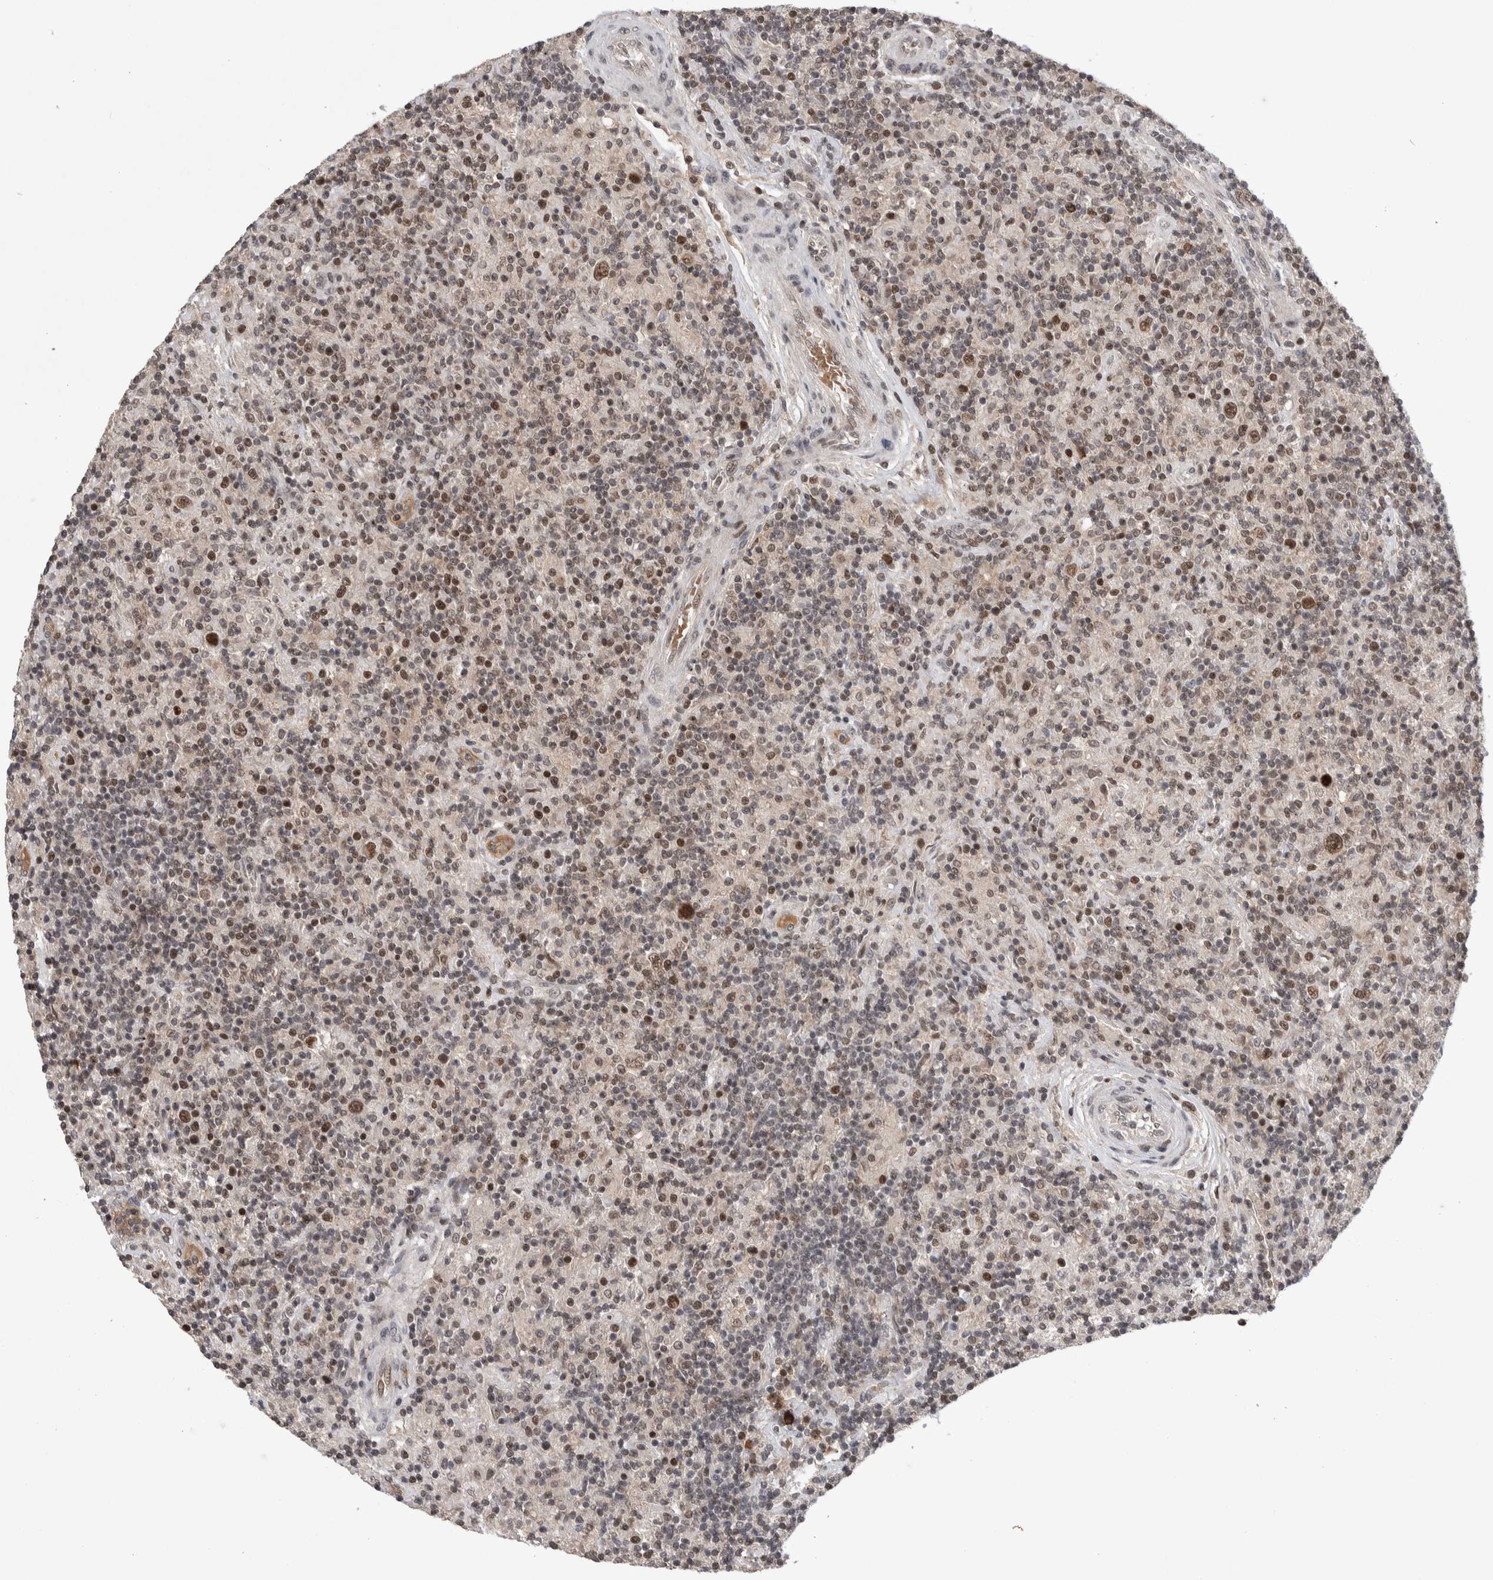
{"staining": {"intensity": "moderate", "quantity": ">75%", "location": "nuclear"}, "tissue": "lymphoma", "cell_type": "Tumor cells", "image_type": "cancer", "snomed": [{"axis": "morphology", "description": "Hodgkin's disease, NOS"}, {"axis": "topography", "description": "Lymph node"}], "caption": "Lymphoma stained with a protein marker reveals moderate staining in tumor cells.", "gene": "ZNF592", "patient": {"sex": "male", "age": 70}}